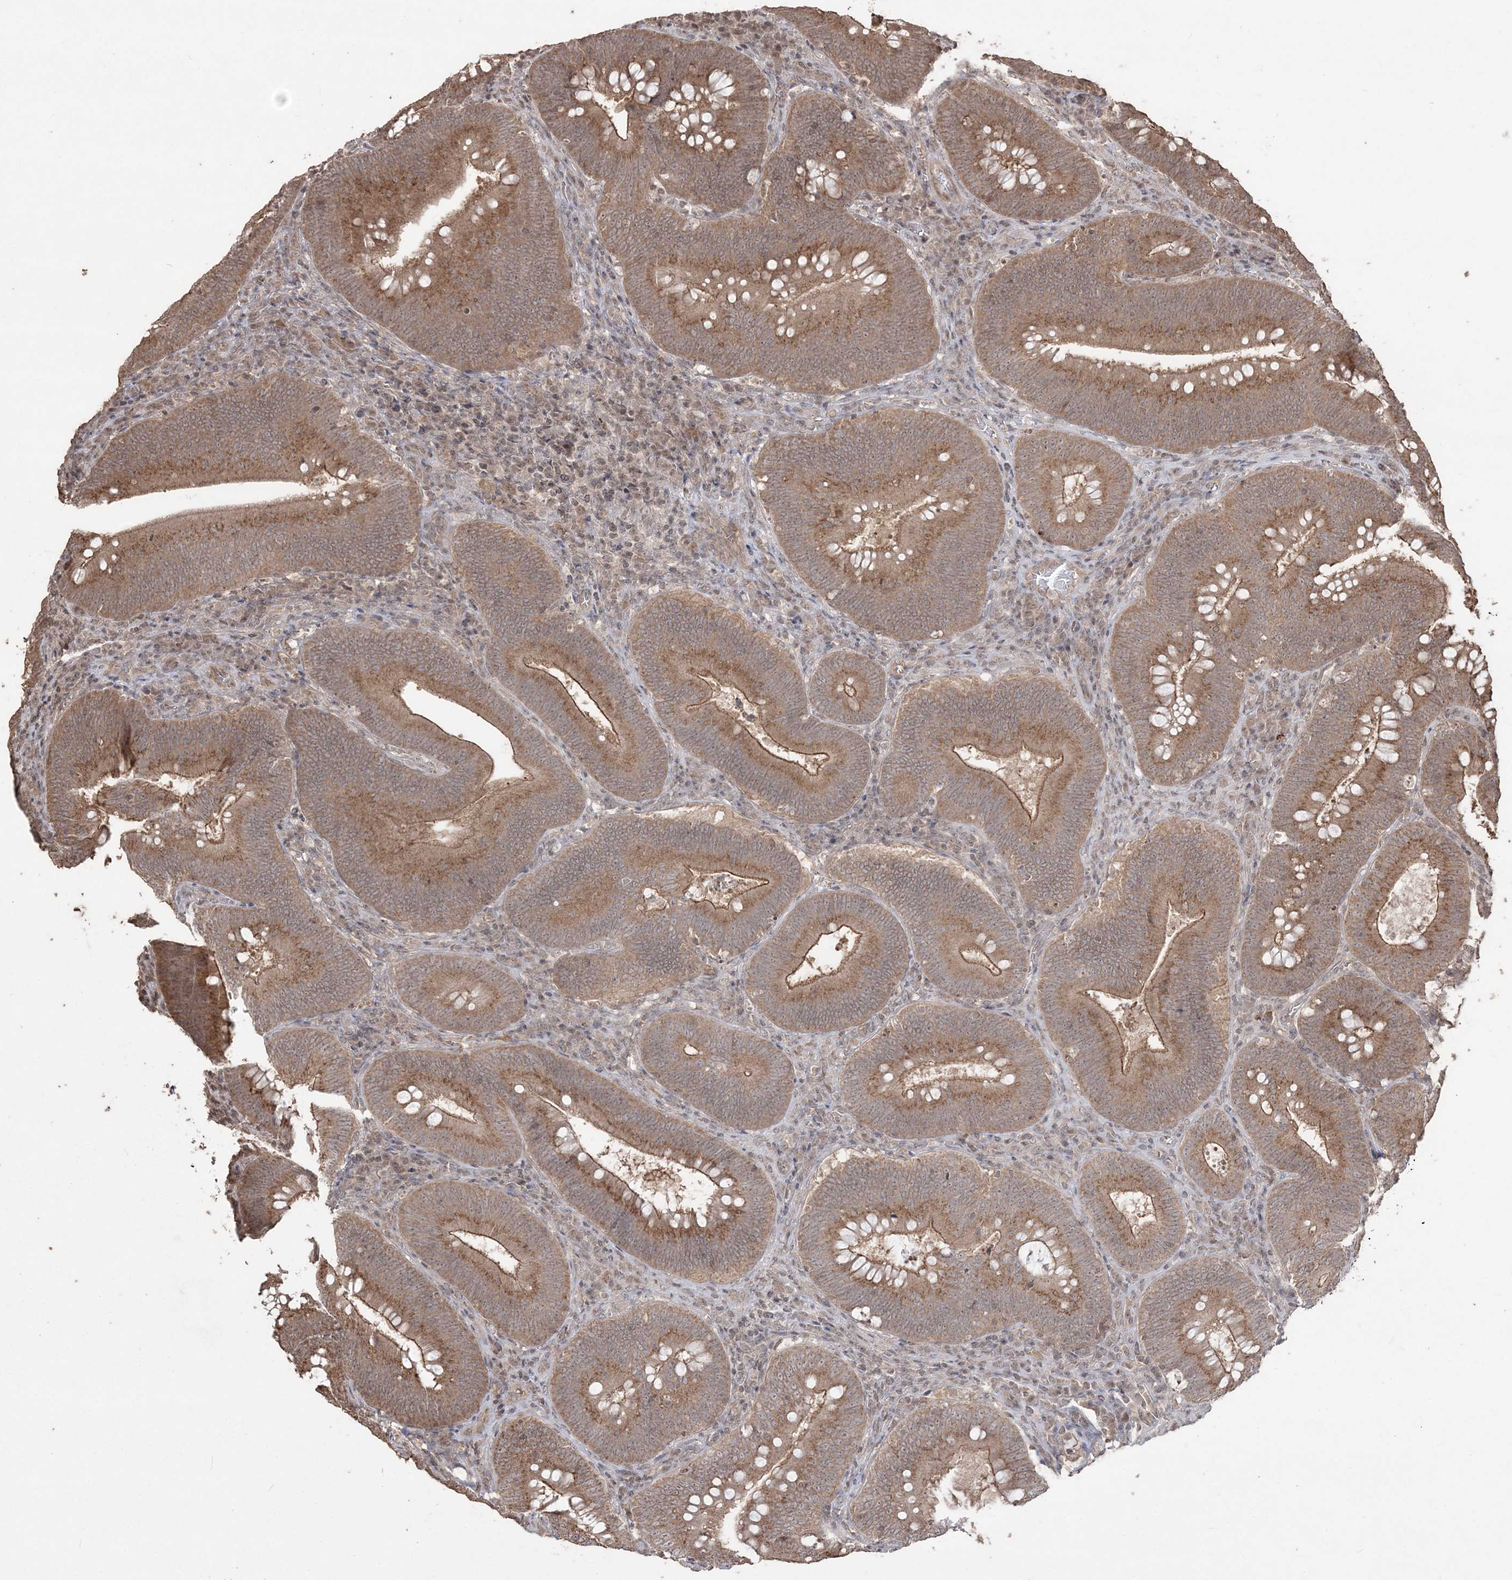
{"staining": {"intensity": "moderate", "quantity": ">75%", "location": "cytoplasmic/membranous"}, "tissue": "colorectal cancer", "cell_type": "Tumor cells", "image_type": "cancer", "snomed": [{"axis": "morphology", "description": "Normal tissue, NOS"}, {"axis": "topography", "description": "Colon"}], "caption": "Brown immunohistochemical staining in colorectal cancer exhibits moderate cytoplasmic/membranous positivity in approximately >75% of tumor cells. (Stains: DAB (3,3'-diaminobenzidine) in brown, nuclei in blue, Microscopy: brightfield microscopy at high magnification).", "gene": "EHHADH", "patient": {"sex": "female", "age": 82}}